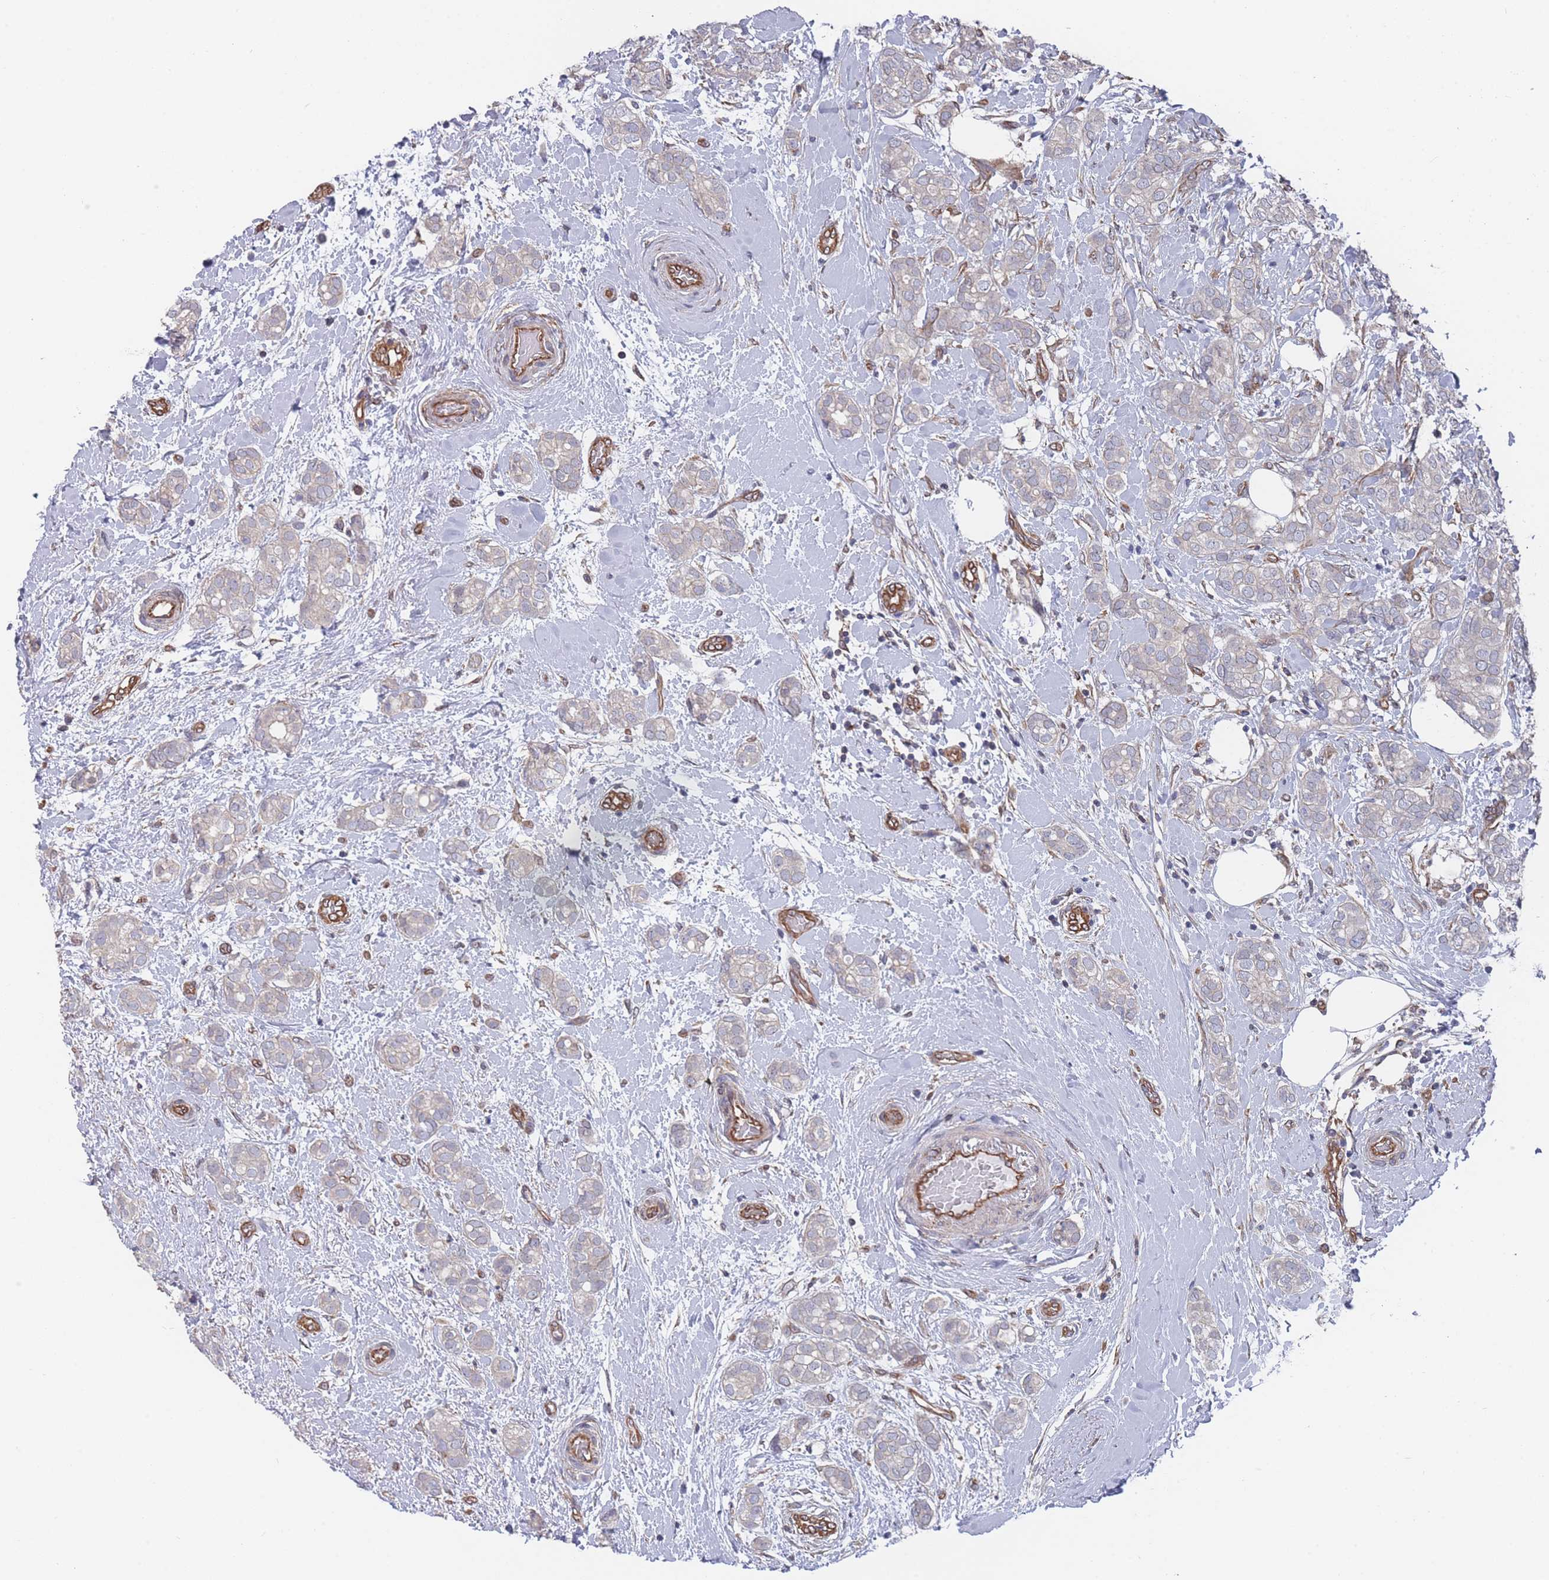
{"staining": {"intensity": "negative", "quantity": "none", "location": "none"}, "tissue": "breast cancer", "cell_type": "Tumor cells", "image_type": "cancer", "snomed": [{"axis": "morphology", "description": "Duct carcinoma"}, {"axis": "topography", "description": "Breast"}], "caption": "IHC histopathology image of breast cancer (infiltrating ductal carcinoma) stained for a protein (brown), which displays no staining in tumor cells.", "gene": "SLC1A6", "patient": {"sex": "female", "age": 73}}